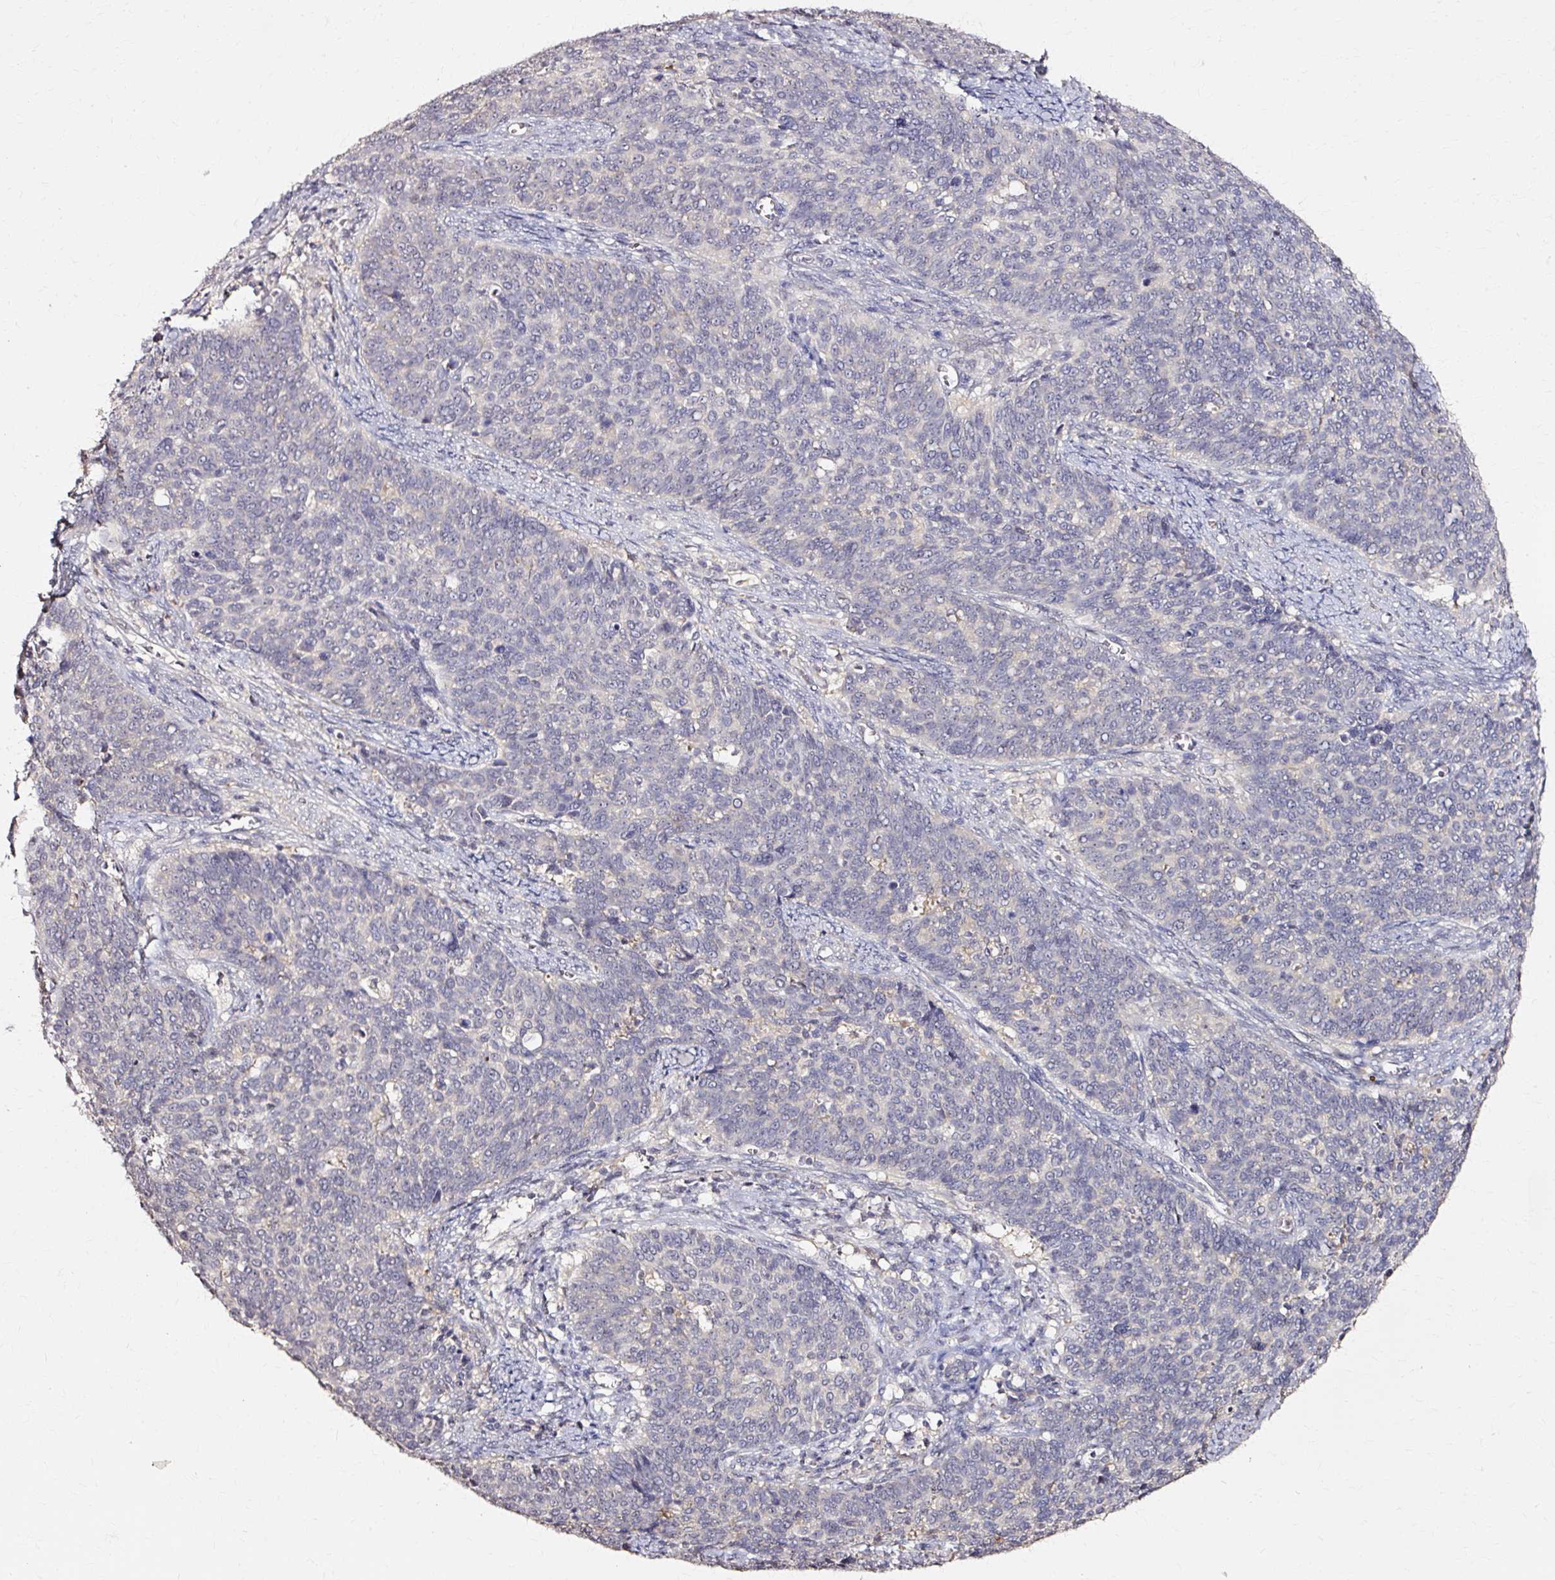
{"staining": {"intensity": "negative", "quantity": "none", "location": "none"}, "tissue": "cervical cancer", "cell_type": "Tumor cells", "image_type": "cancer", "snomed": [{"axis": "morphology", "description": "Squamous cell carcinoma, NOS"}, {"axis": "topography", "description": "Cervix"}], "caption": "Immunohistochemistry image of human cervical squamous cell carcinoma stained for a protein (brown), which demonstrates no staining in tumor cells. The staining was performed using DAB to visualize the protein expression in brown, while the nuclei were stained in blue with hematoxylin (Magnification: 20x).", "gene": "RGPD5", "patient": {"sex": "female", "age": 39}}